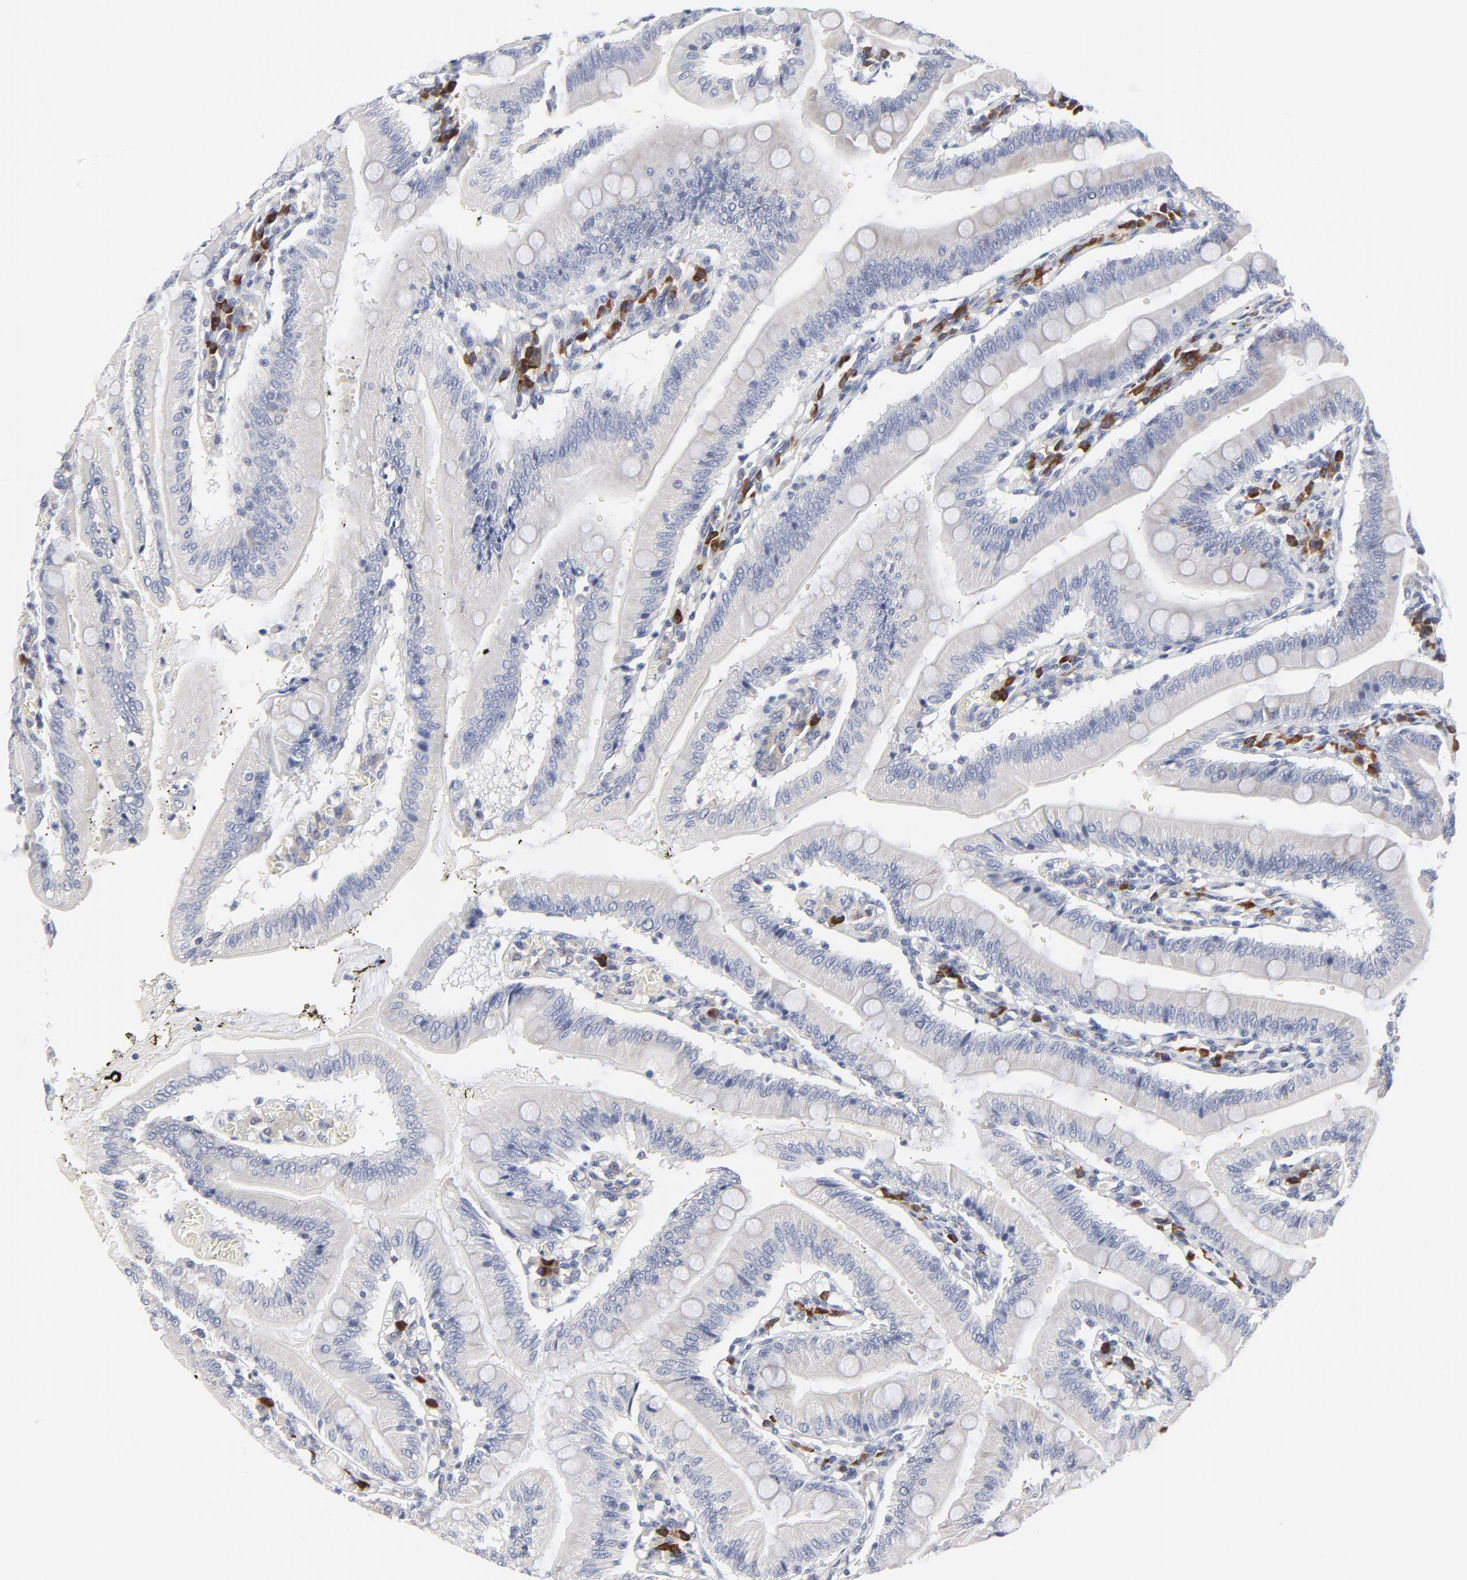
{"staining": {"intensity": "negative", "quantity": "none", "location": "none"}, "tissue": "small intestine", "cell_type": "Glandular cells", "image_type": "normal", "snomed": [{"axis": "morphology", "description": "Normal tissue, NOS"}, {"axis": "topography", "description": "Small intestine"}], "caption": "Glandular cells show no significant positivity in unremarkable small intestine. Nuclei are stained in blue.", "gene": "TRIM22", "patient": {"sex": "male", "age": 71}}